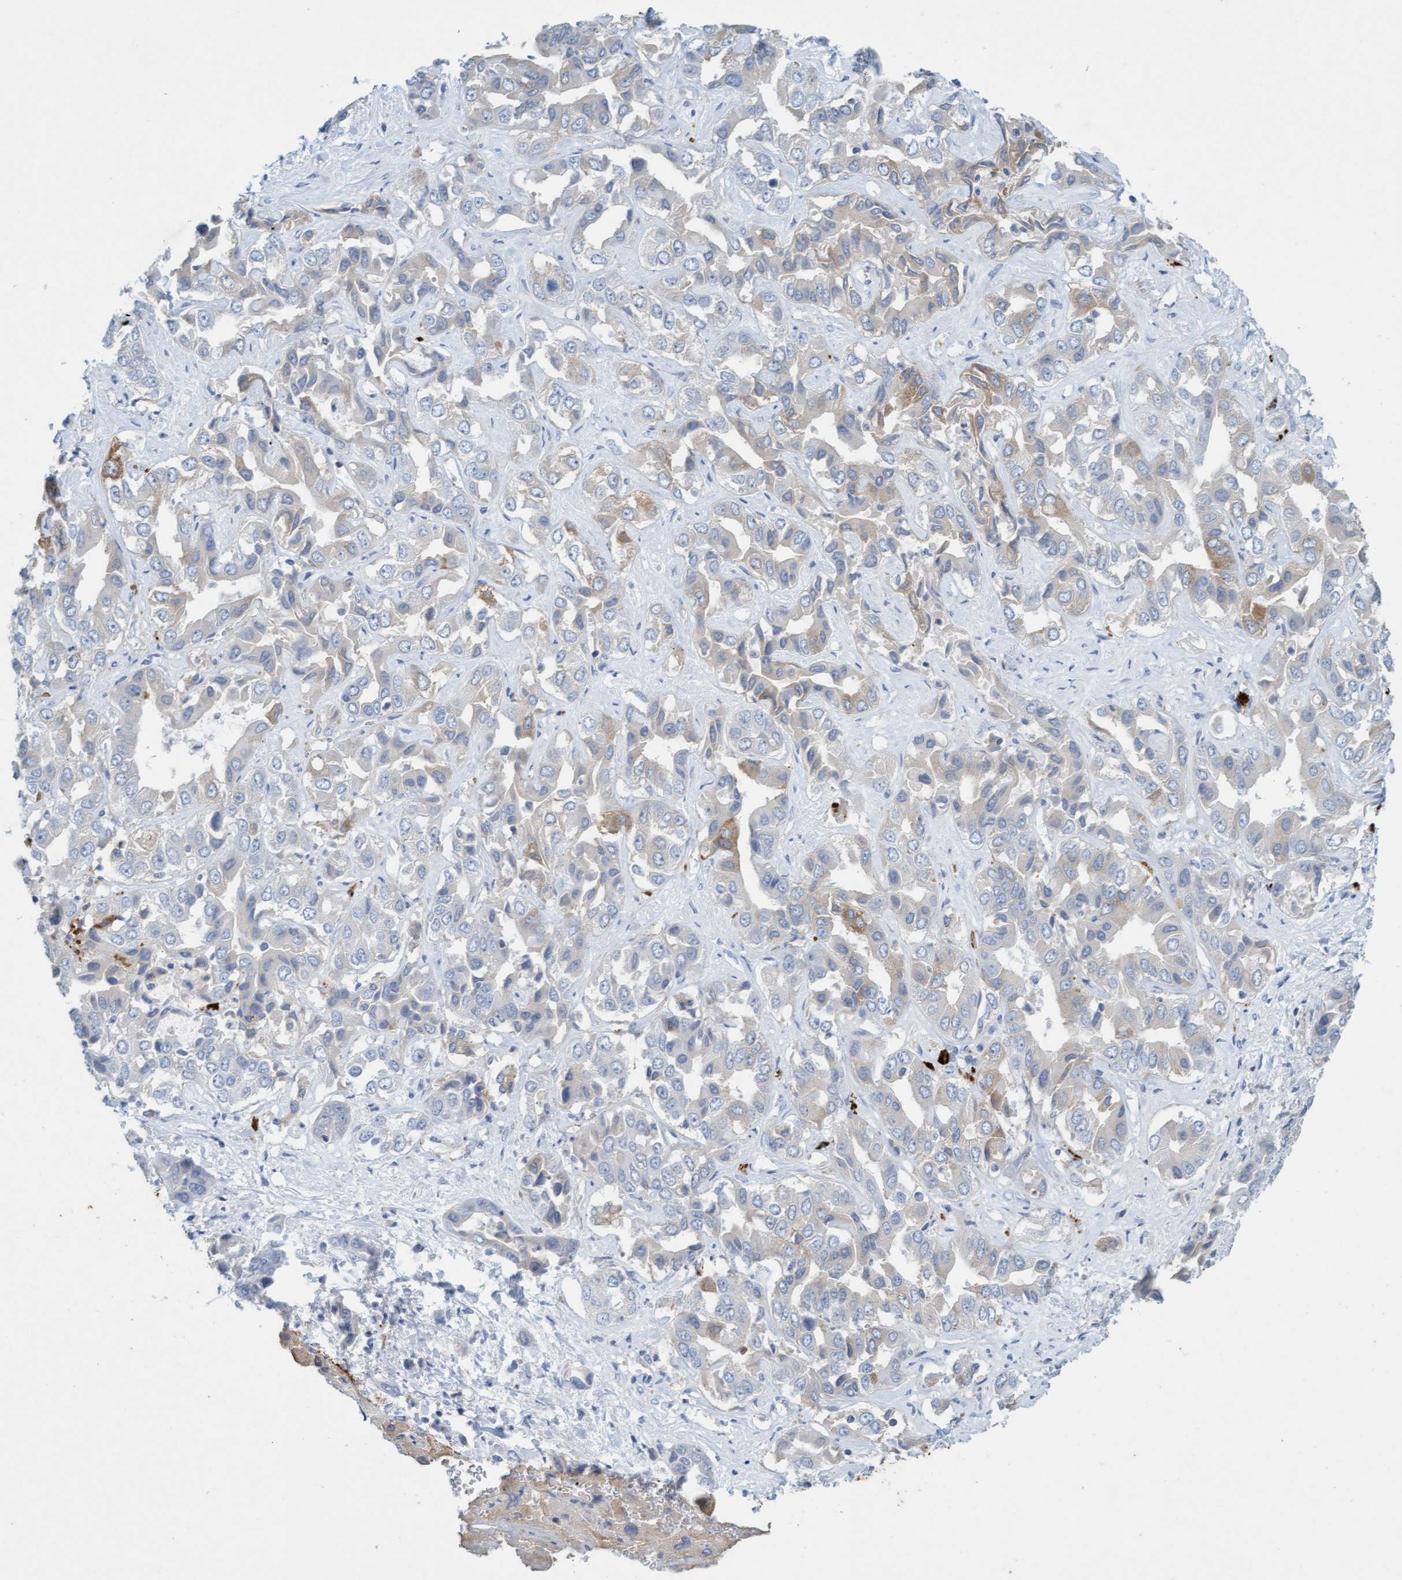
{"staining": {"intensity": "weak", "quantity": "<25%", "location": "cytoplasmic/membranous"}, "tissue": "liver cancer", "cell_type": "Tumor cells", "image_type": "cancer", "snomed": [{"axis": "morphology", "description": "Cholangiocarcinoma"}, {"axis": "topography", "description": "Liver"}], "caption": "Tumor cells show no significant positivity in liver cancer.", "gene": "SIGIRR", "patient": {"sex": "female", "age": 52}}